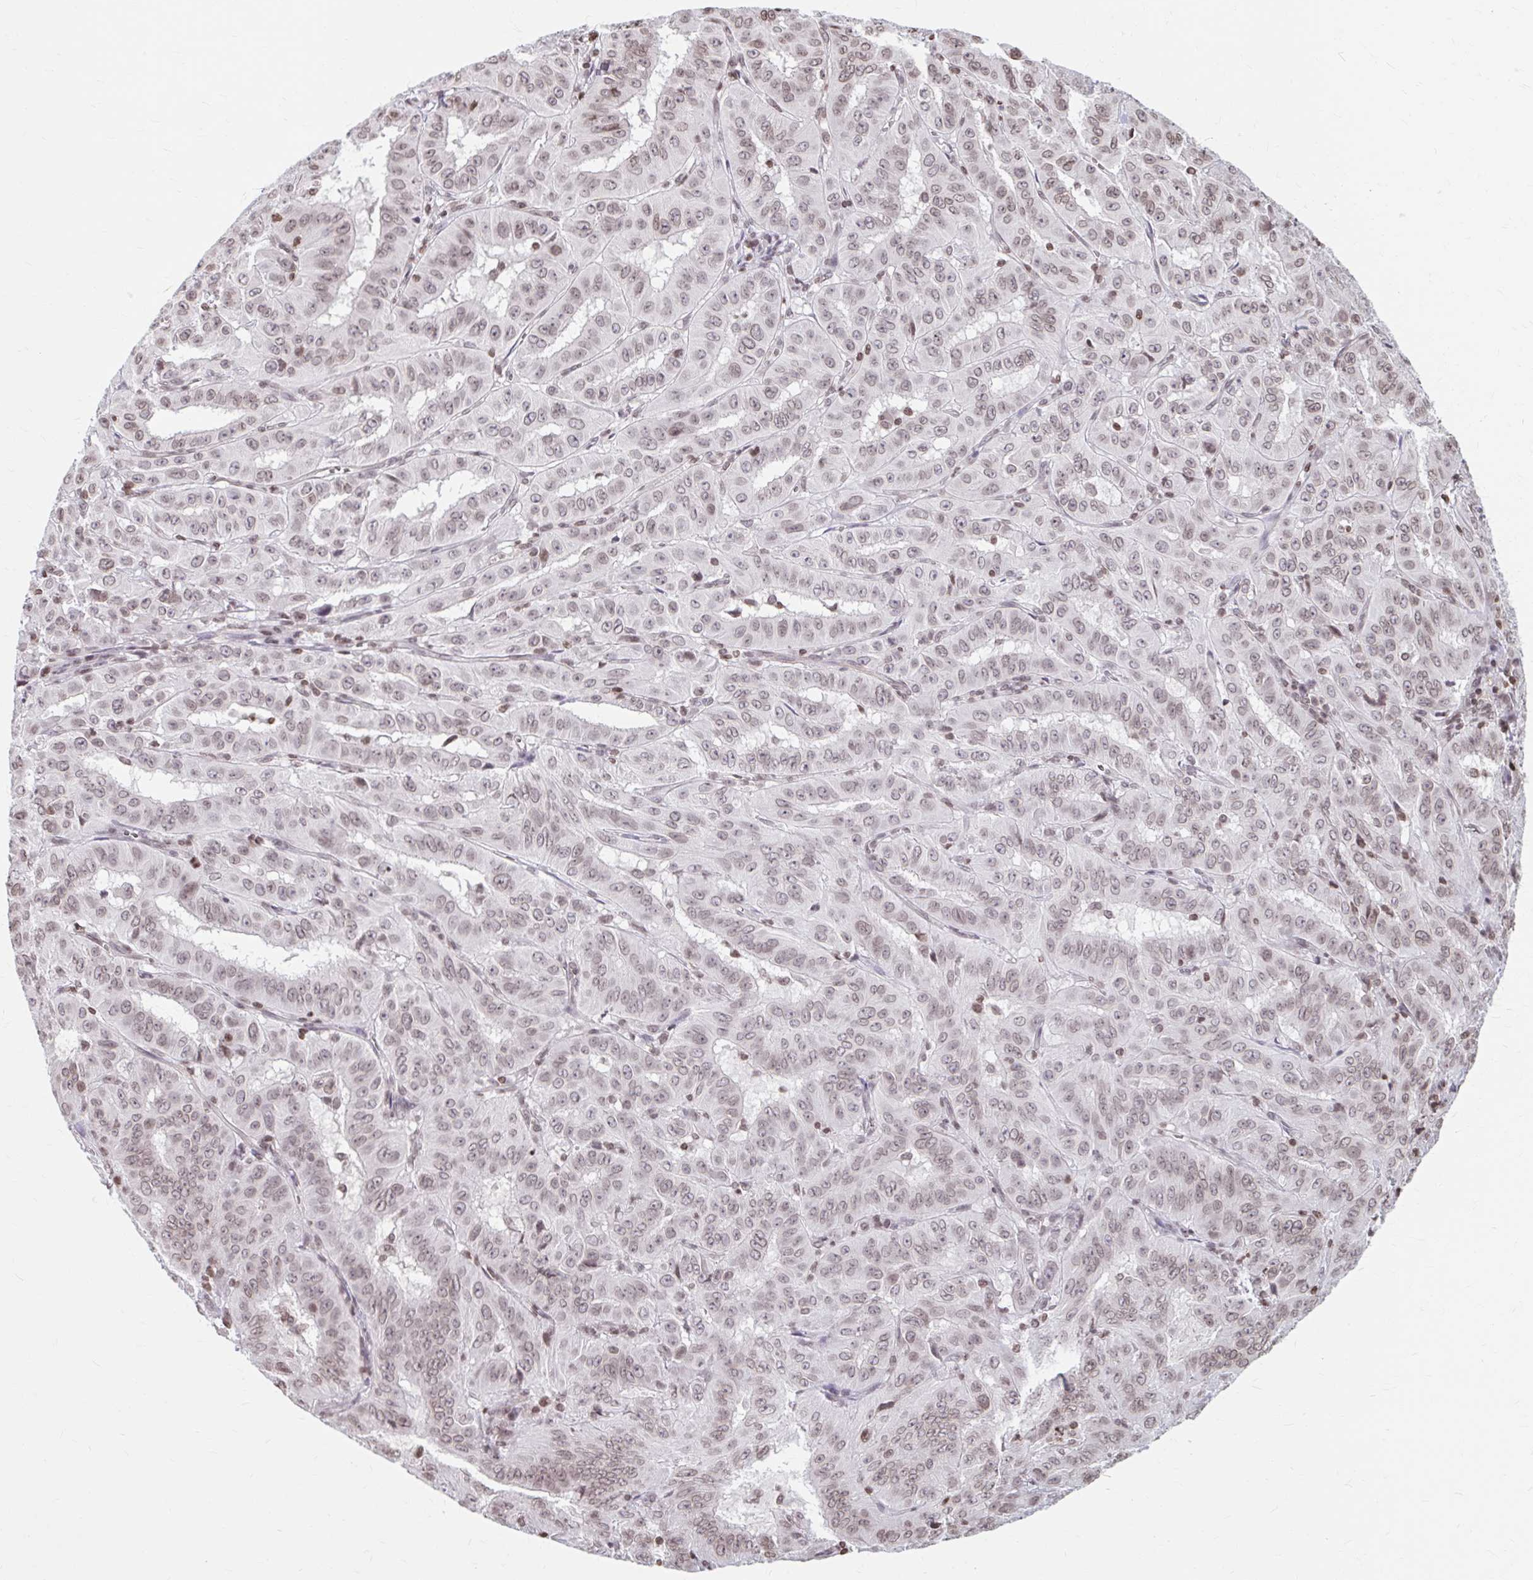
{"staining": {"intensity": "weak", "quantity": "25%-75%", "location": "nuclear"}, "tissue": "pancreatic cancer", "cell_type": "Tumor cells", "image_type": "cancer", "snomed": [{"axis": "morphology", "description": "Adenocarcinoma, NOS"}, {"axis": "topography", "description": "Pancreas"}], "caption": "The micrograph exhibits staining of pancreatic cancer, revealing weak nuclear protein expression (brown color) within tumor cells.", "gene": "ORC3", "patient": {"sex": "male", "age": 63}}